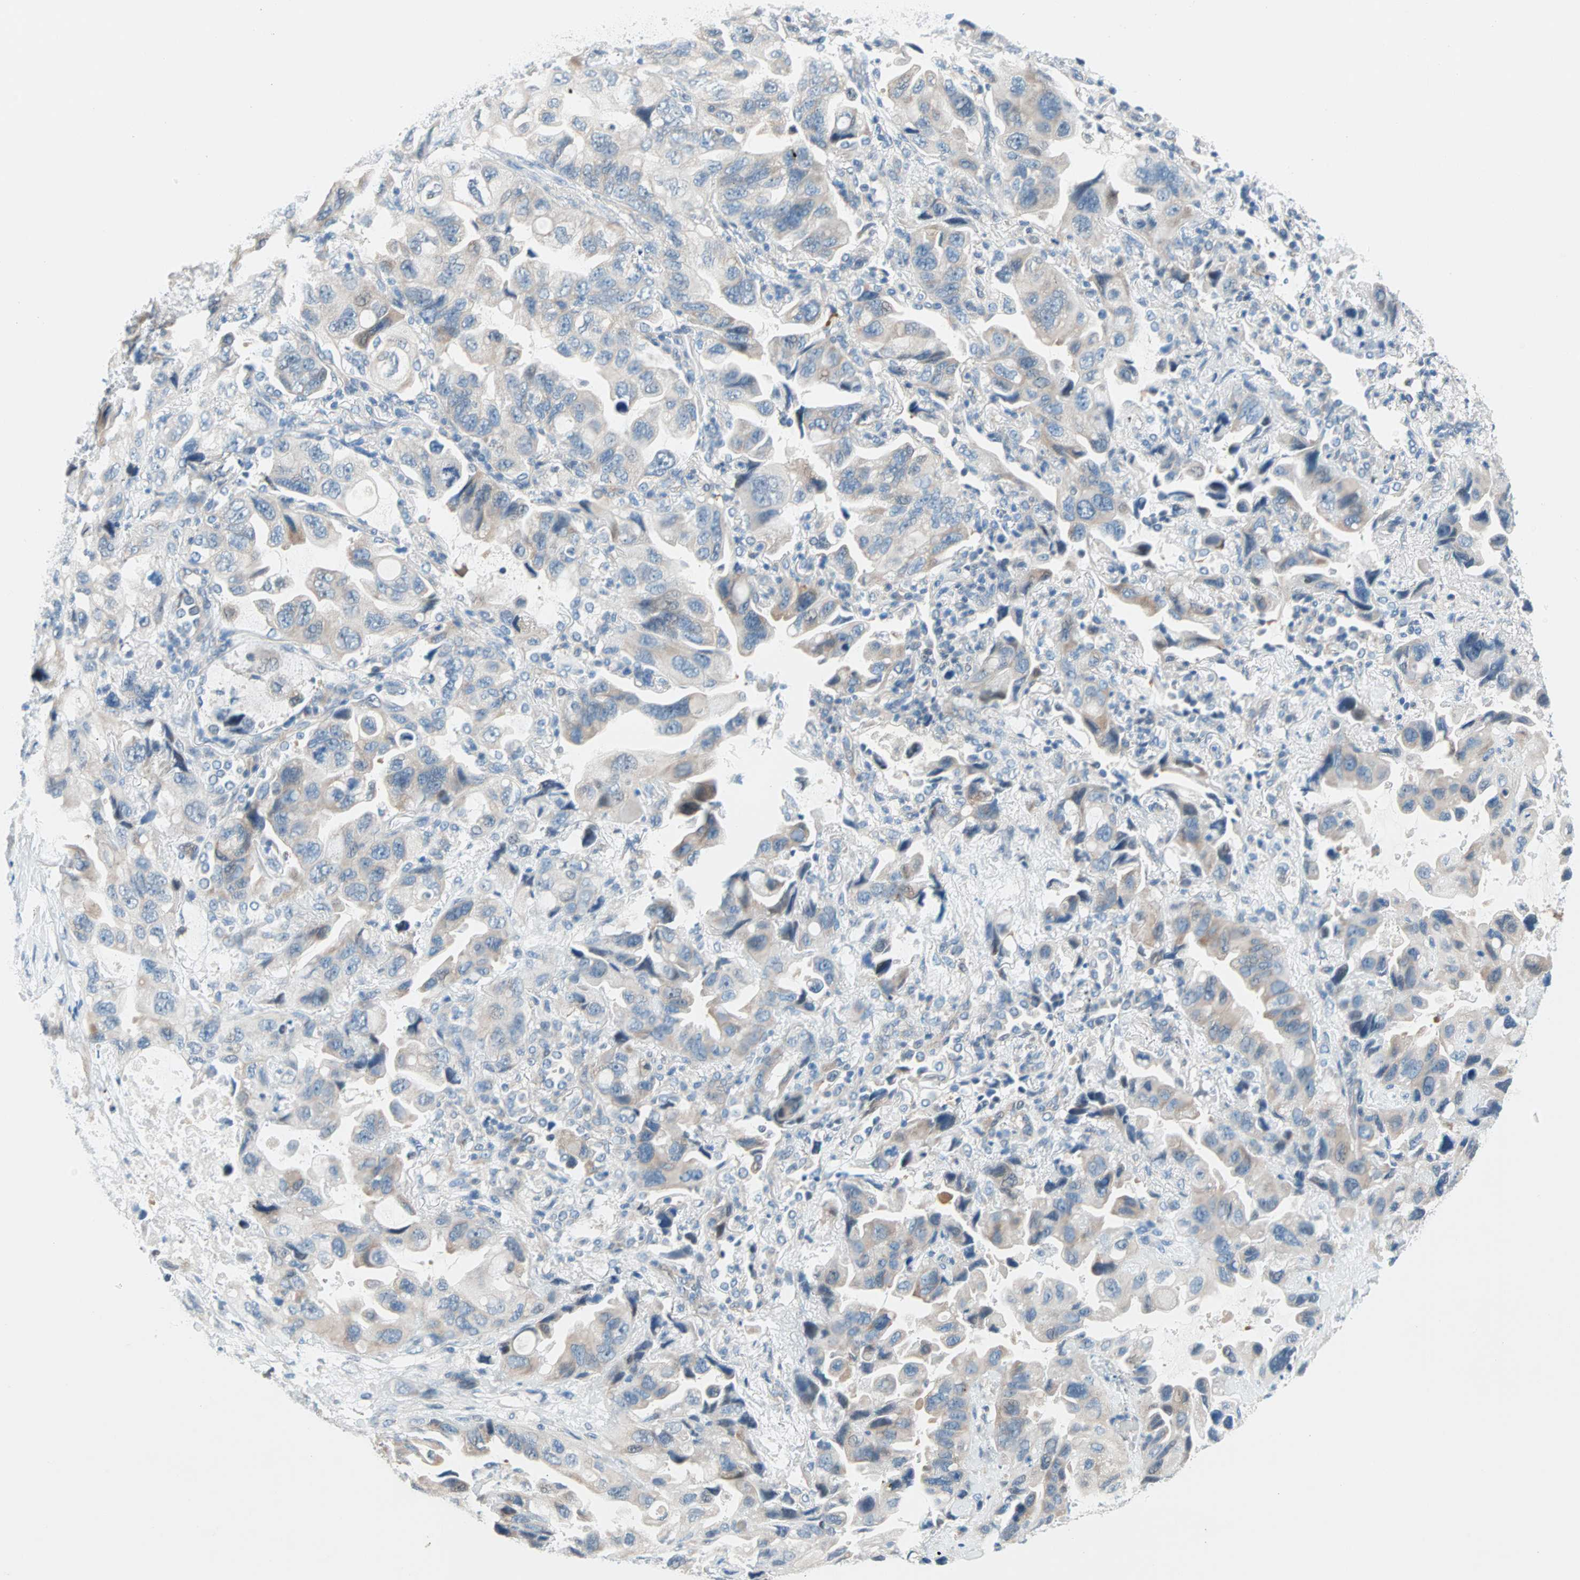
{"staining": {"intensity": "weak", "quantity": "<25%", "location": "cytoplasmic/membranous"}, "tissue": "lung cancer", "cell_type": "Tumor cells", "image_type": "cancer", "snomed": [{"axis": "morphology", "description": "Squamous cell carcinoma, NOS"}, {"axis": "topography", "description": "Lung"}], "caption": "IHC histopathology image of human squamous cell carcinoma (lung) stained for a protein (brown), which demonstrates no positivity in tumor cells.", "gene": "TMEM163", "patient": {"sex": "female", "age": 73}}